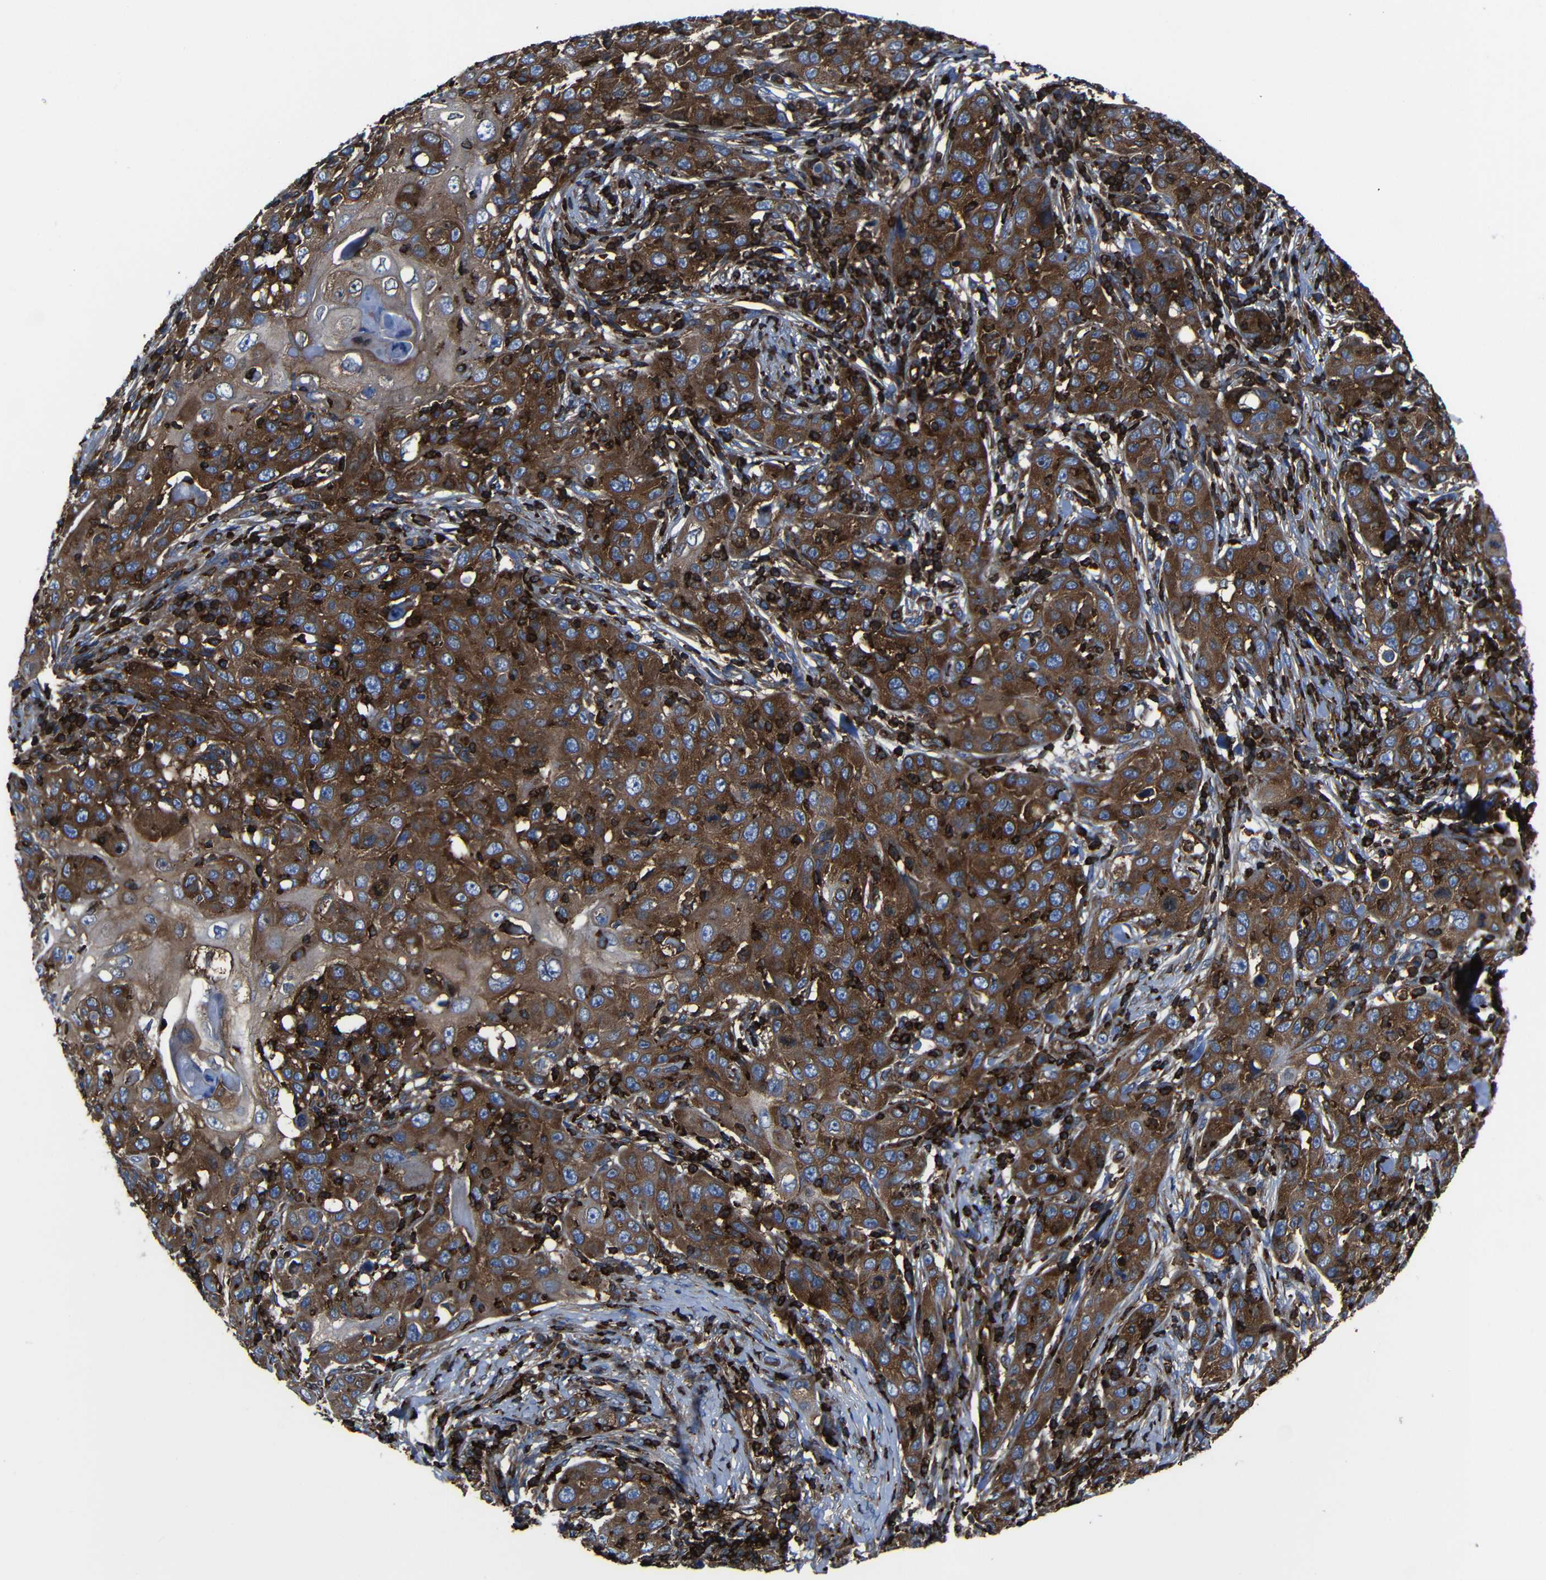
{"staining": {"intensity": "strong", "quantity": ">75%", "location": "cytoplasmic/membranous"}, "tissue": "skin cancer", "cell_type": "Tumor cells", "image_type": "cancer", "snomed": [{"axis": "morphology", "description": "Squamous cell carcinoma, NOS"}, {"axis": "topography", "description": "Skin"}], "caption": "The photomicrograph displays immunohistochemical staining of skin cancer. There is strong cytoplasmic/membranous positivity is identified in approximately >75% of tumor cells.", "gene": "ARHGEF1", "patient": {"sex": "female", "age": 88}}